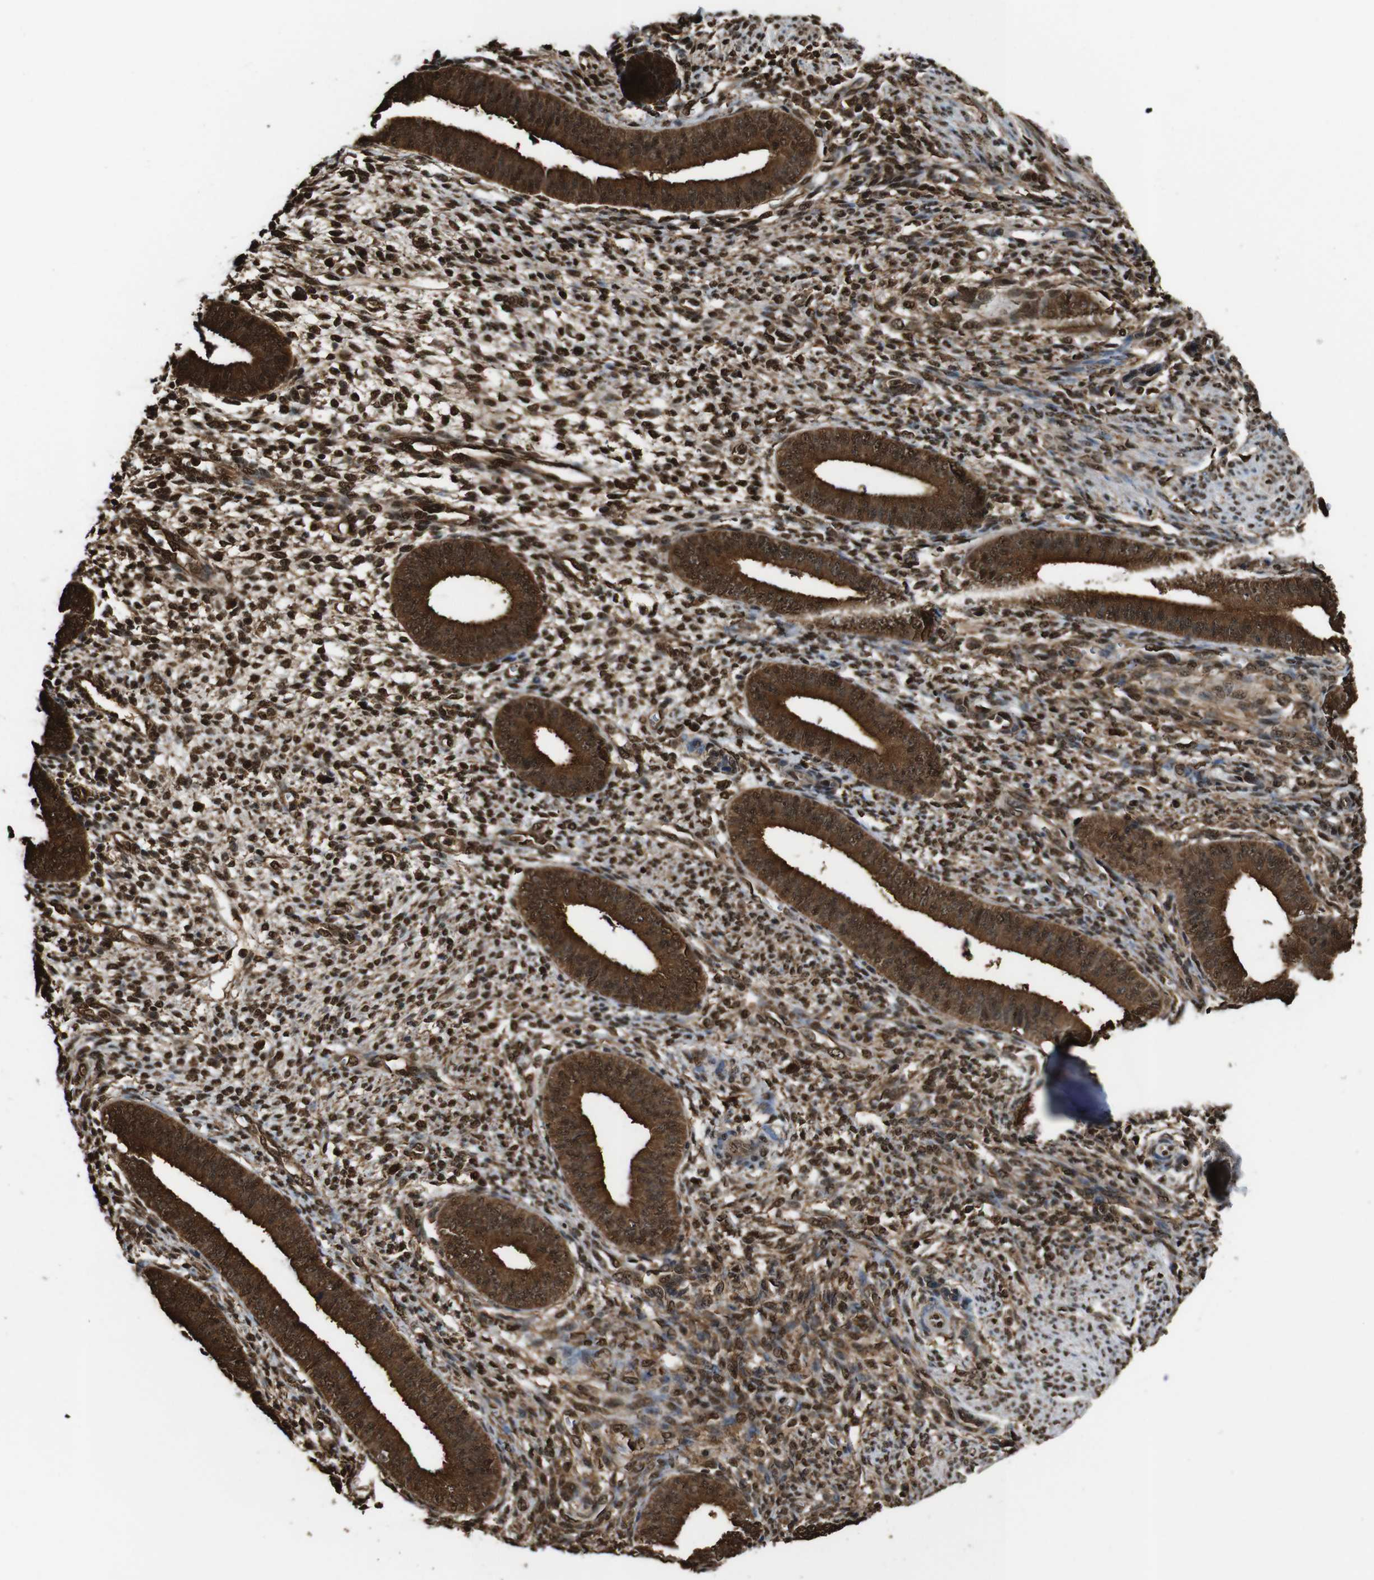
{"staining": {"intensity": "strong", "quantity": ">75%", "location": "cytoplasmic/membranous,nuclear"}, "tissue": "endometrium", "cell_type": "Cells in endometrial stroma", "image_type": "normal", "snomed": [{"axis": "morphology", "description": "Normal tissue, NOS"}, {"axis": "topography", "description": "Endometrium"}], "caption": "IHC (DAB) staining of normal human endometrium demonstrates strong cytoplasmic/membranous,nuclear protein staining in approximately >75% of cells in endometrial stroma.", "gene": "VCP", "patient": {"sex": "female", "age": 35}}